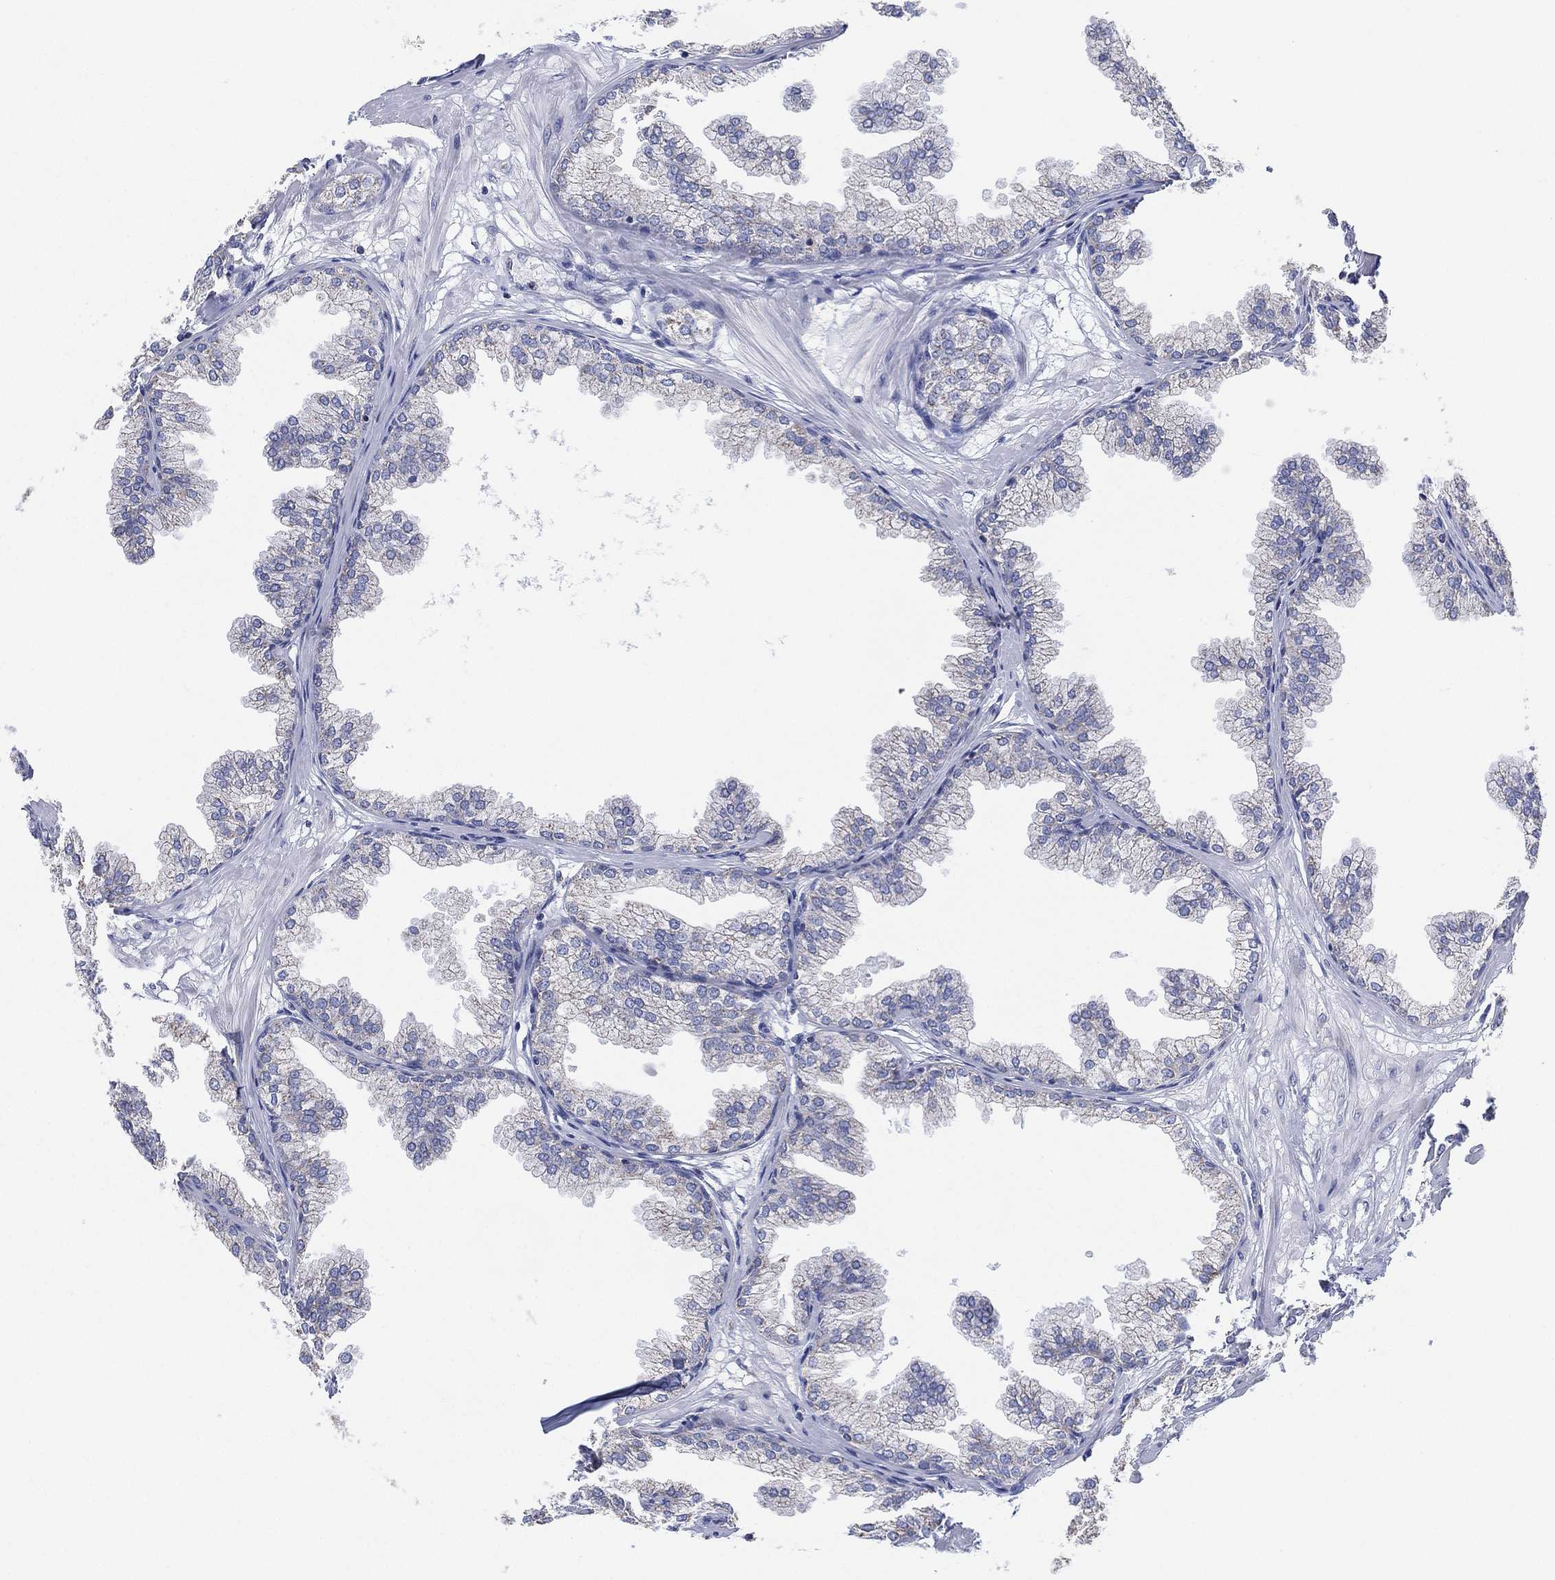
{"staining": {"intensity": "negative", "quantity": "none", "location": "none"}, "tissue": "prostate", "cell_type": "Glandular cells", "image_type": "normal", "snomed": [{"axis": "morphology", "description": "Normal tissue, NOS"}, {"axis": "topography", "description": "Prostate"}], "caption": "Histopathology image shows no significant protein staining in glandular cells of normal prostate. (Immunohistochemistry, brightfield microscopy, high magnification).", "gene": "CFTR", "patient": {"sex": "male", "age": 37}}